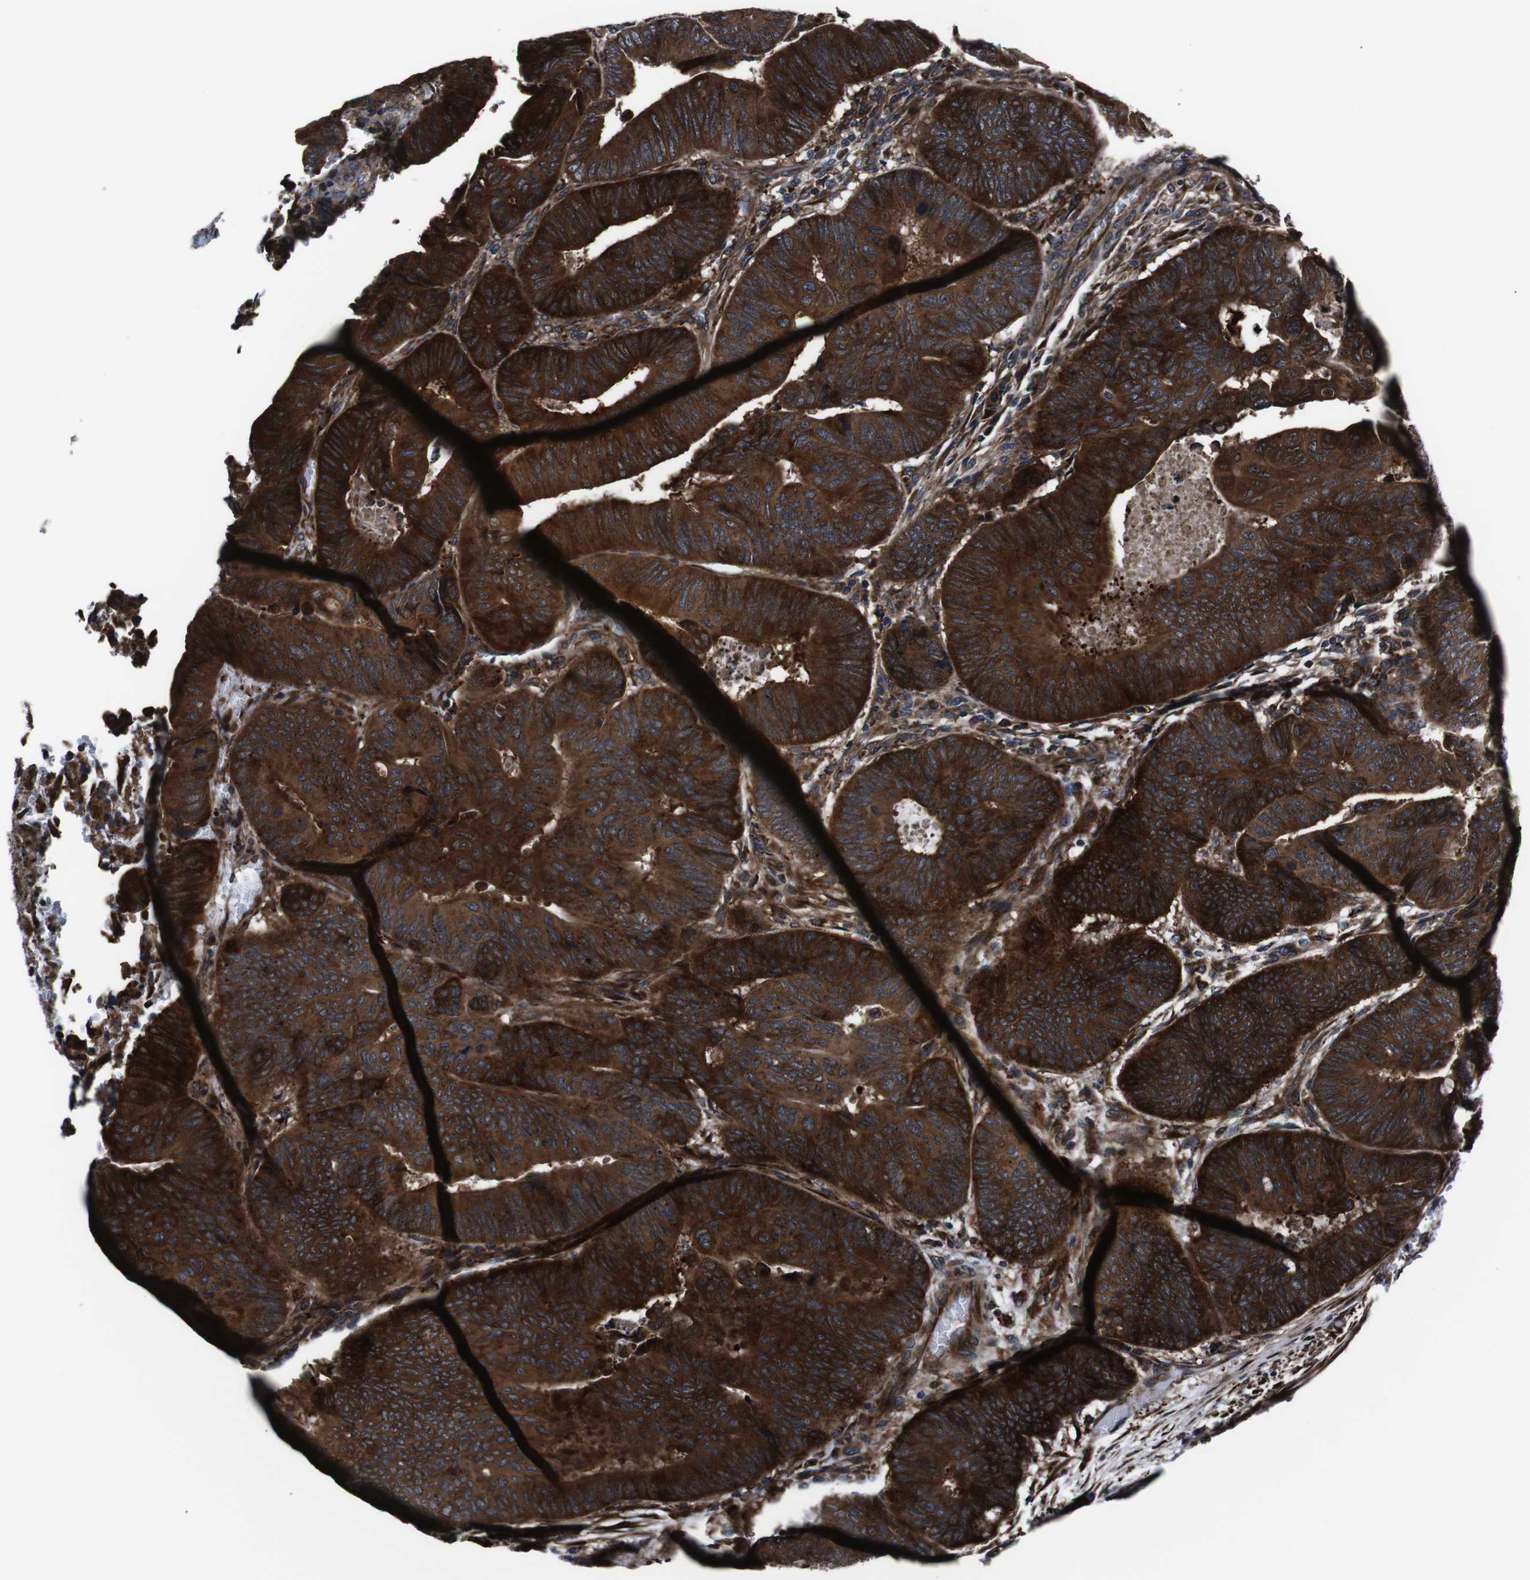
{"staining": {"intensity": "strong", "quantity": ">75%", "location": "cytoplasmic/membranous"}, "tissue": "colorectal cancer", "cell_type": "Tumor cells", "image_type": "cancer", "snomed": [{"axis": "morphology", "description": "Normal tissue, NOS"}, {"axis": "morphology", "description": "Adenocarcinoma, NOS"}, {"axis": "topography", "description": "Rectum"}, {"axis": "topography", "description": "Peripheral nerve tissue"}], "caption": "Adenocarcinoma (colorectal) stained for a protein (brown) shows strong cytoplasmic/membranous positive staining in about >75% of tumor cells.", "gene": "EIF4A2", "patient": {"sex": "male", "age": 92}}